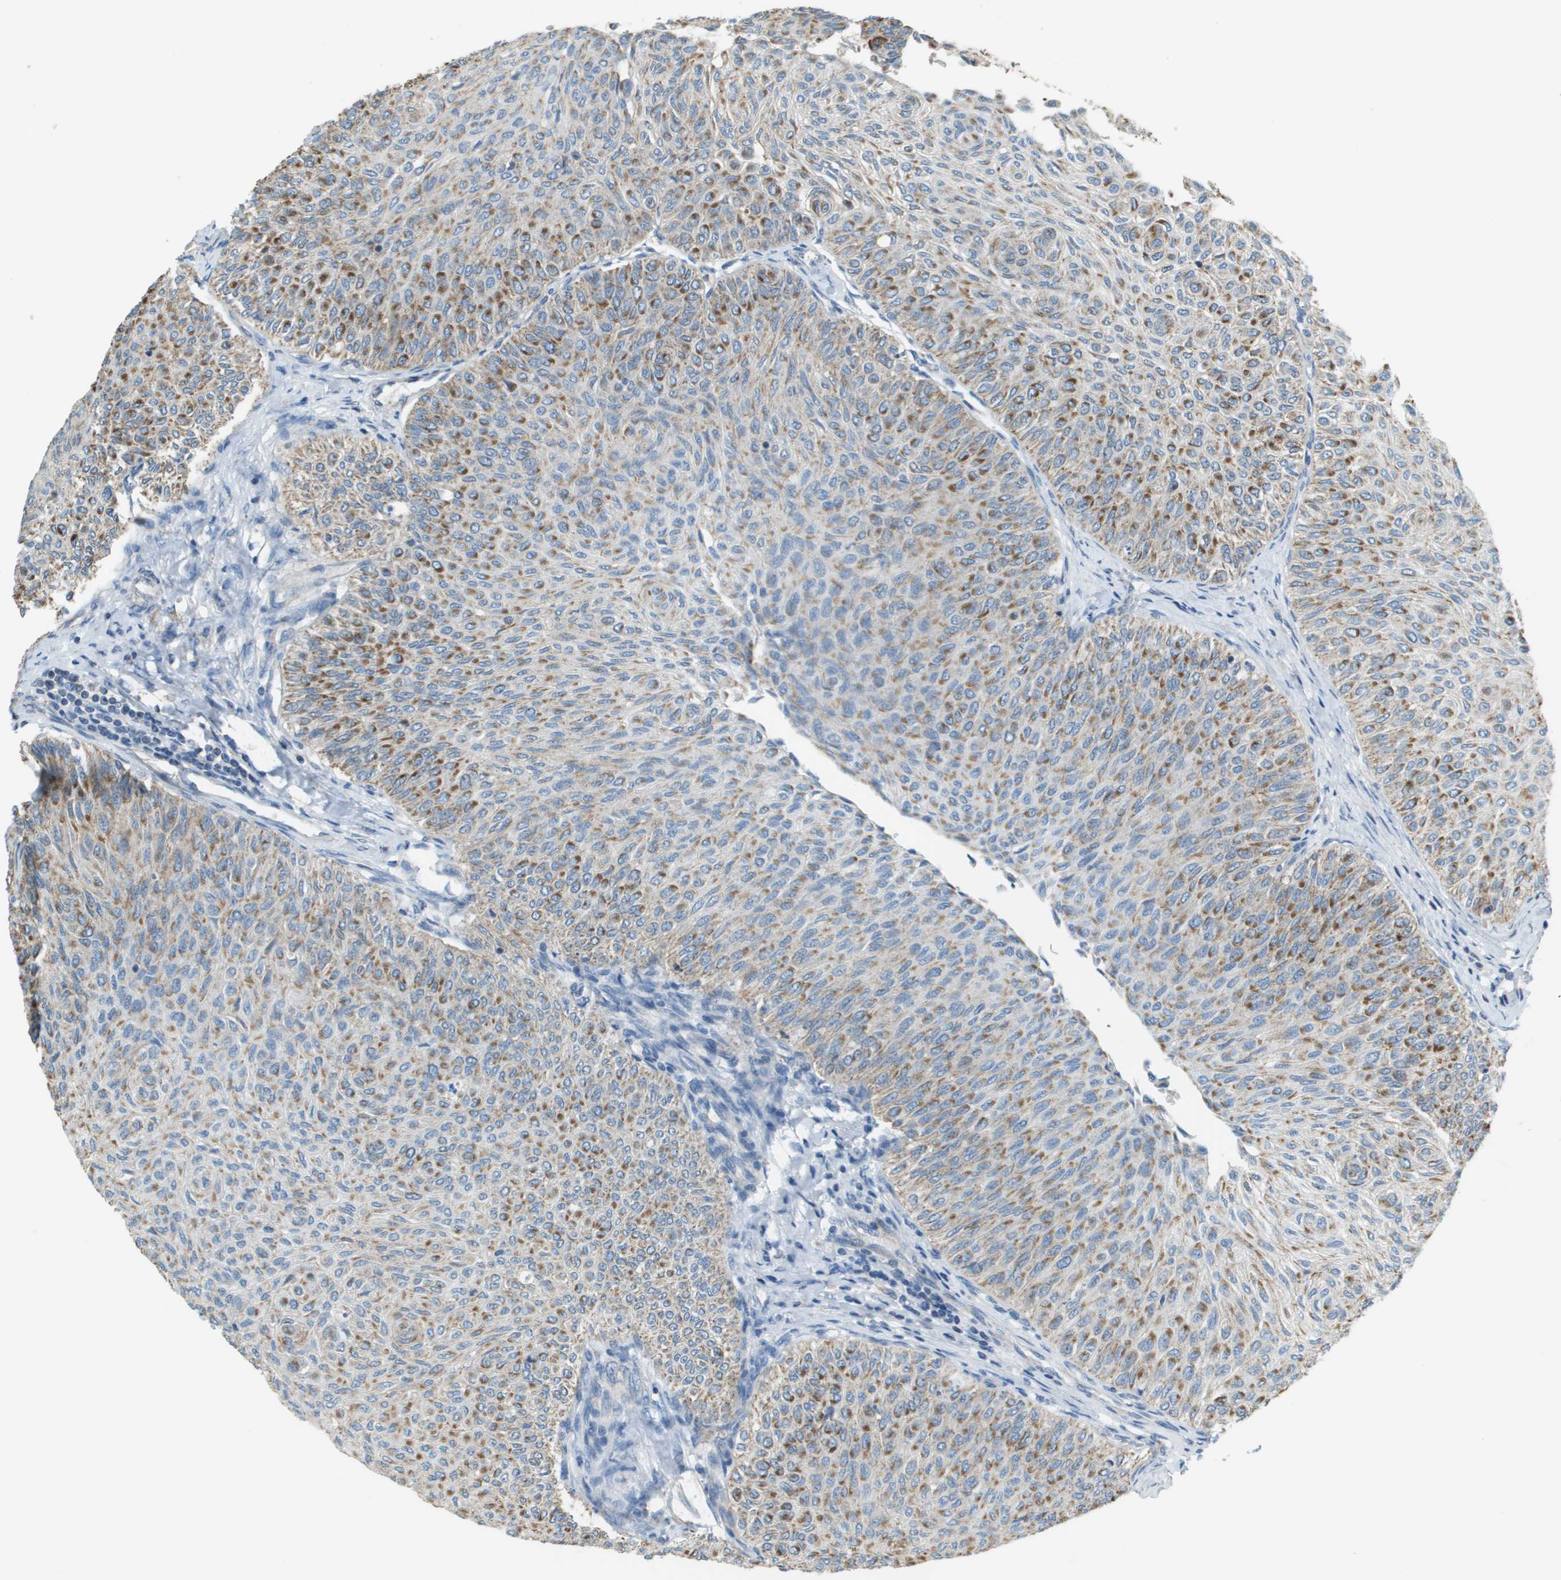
{"staining": {"intensity": "moderate", "quantity": "25%-75%", "location": "cytoplasmic/membranous"}, "tissue": "urothelial cancer", "cell_type": "Tumor cells", "image_type": "cancer", "snomed": [{"axis": "morphology", "description": "Urothelial carcinoma, Low grade"}, {"axis": "topography", "description": "Urinary bladder"}], "caption": "Urothelial carcinoma (low-grade) was stained to show a protein in brown. There is medium levels of moderate cytoplasmic/membranous positivity in approximately 25%-75% of tumor cells.", "gene": "FH", "patient": {"sex": "male", "age": 78}}